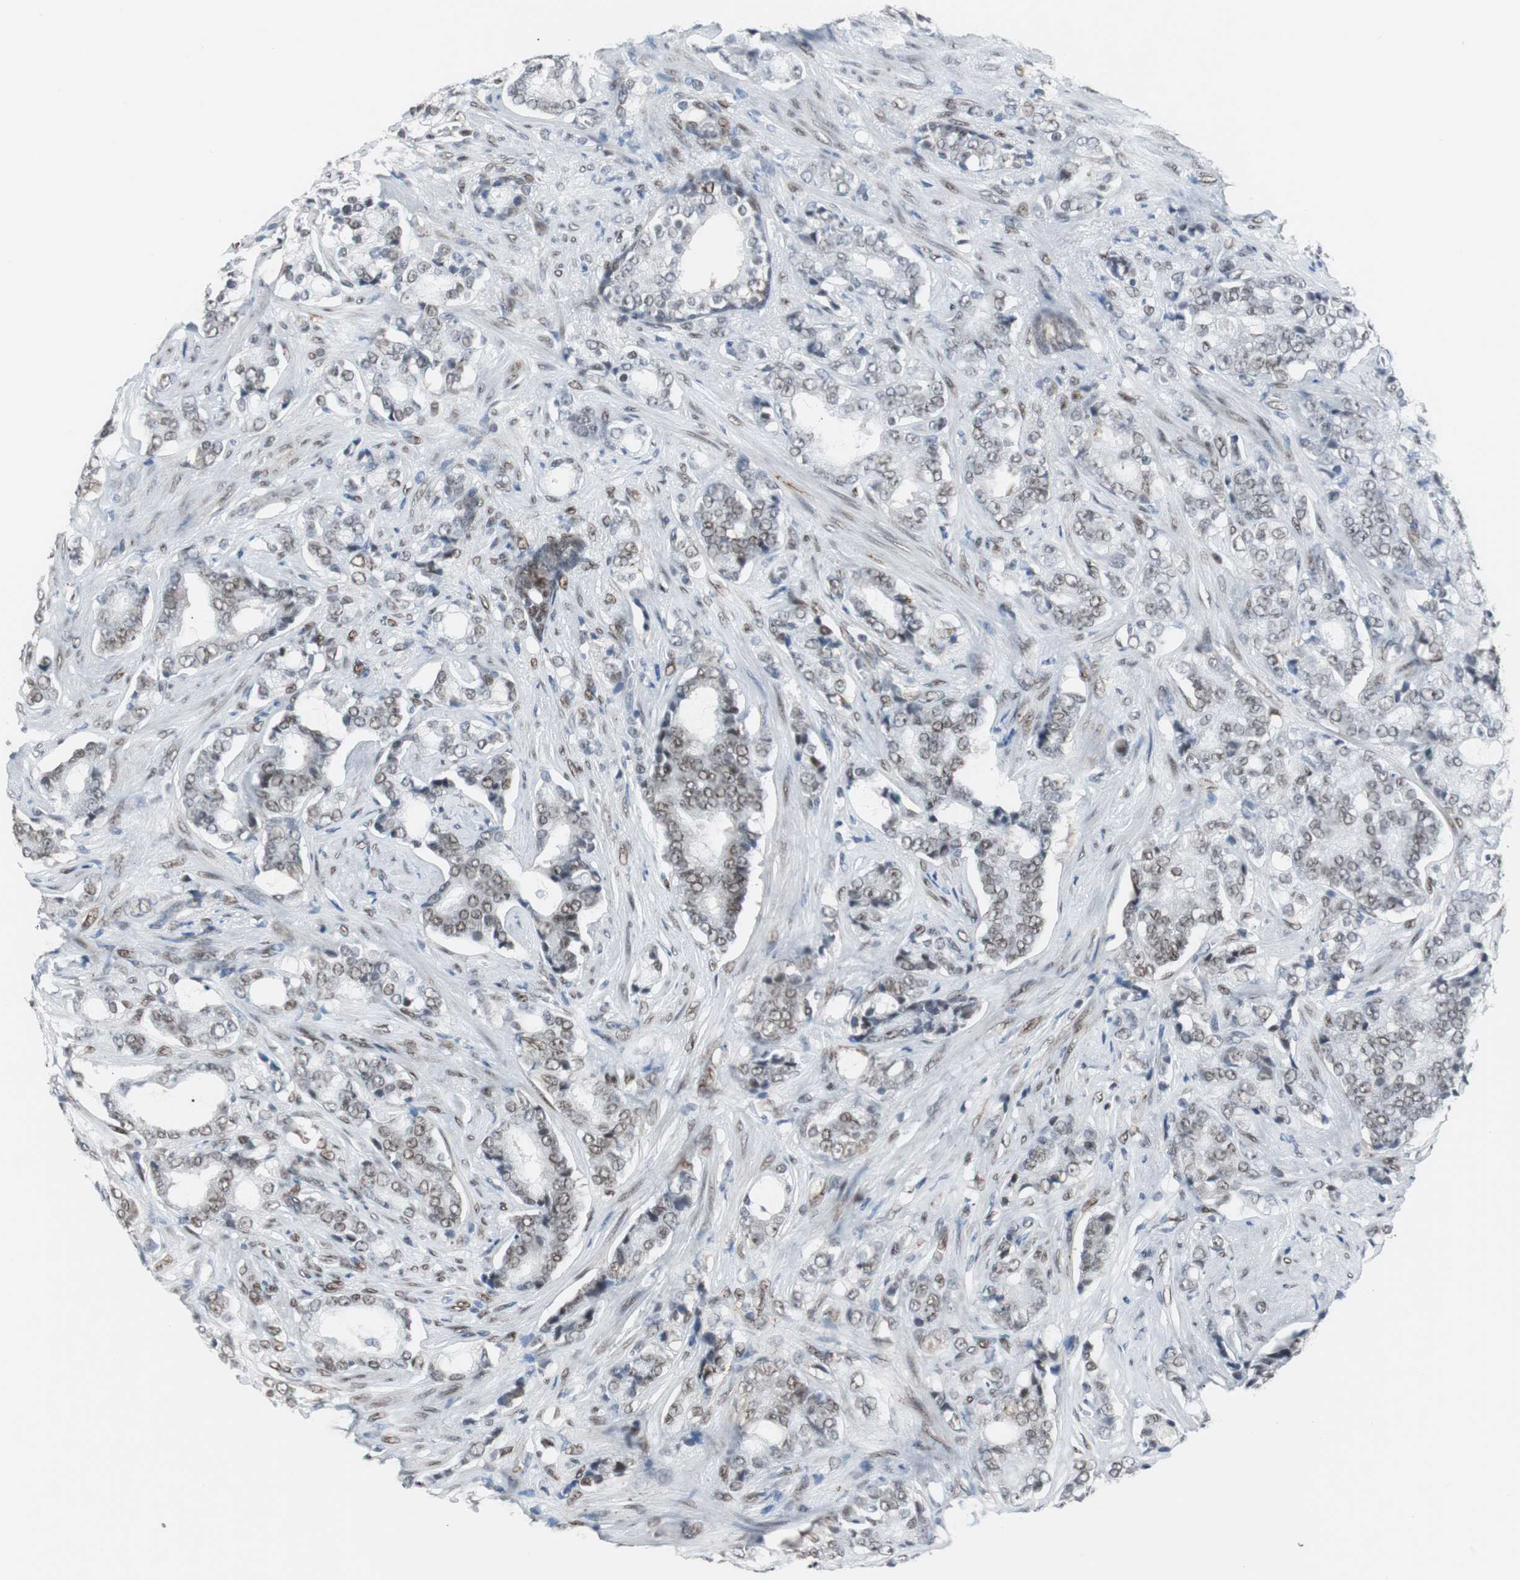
{"staining": {"intensity": "weak", "quantity": "<25%", "location": "nuclear"}, "tissue": "prostate cancer", "cell_type": "Tumor cells", "image_type": "cancer", "snomed": [{"axis": "morphology", "description": "Adenocarcinoma, Low grade"}, {"axis": "topography", "description": "Prostate"}], "caption": "The IHC micrograph has no significant staining in tumor cells of prostate cancer (low-grade adenocarcinoma) tissue. (Brightfield microscopy of DAB (3,3'-diaminobenzidine) immunohistochemistry at high magnification).", "gene": "ZHX2", "patient": {"sex": "male", "age": 58}}